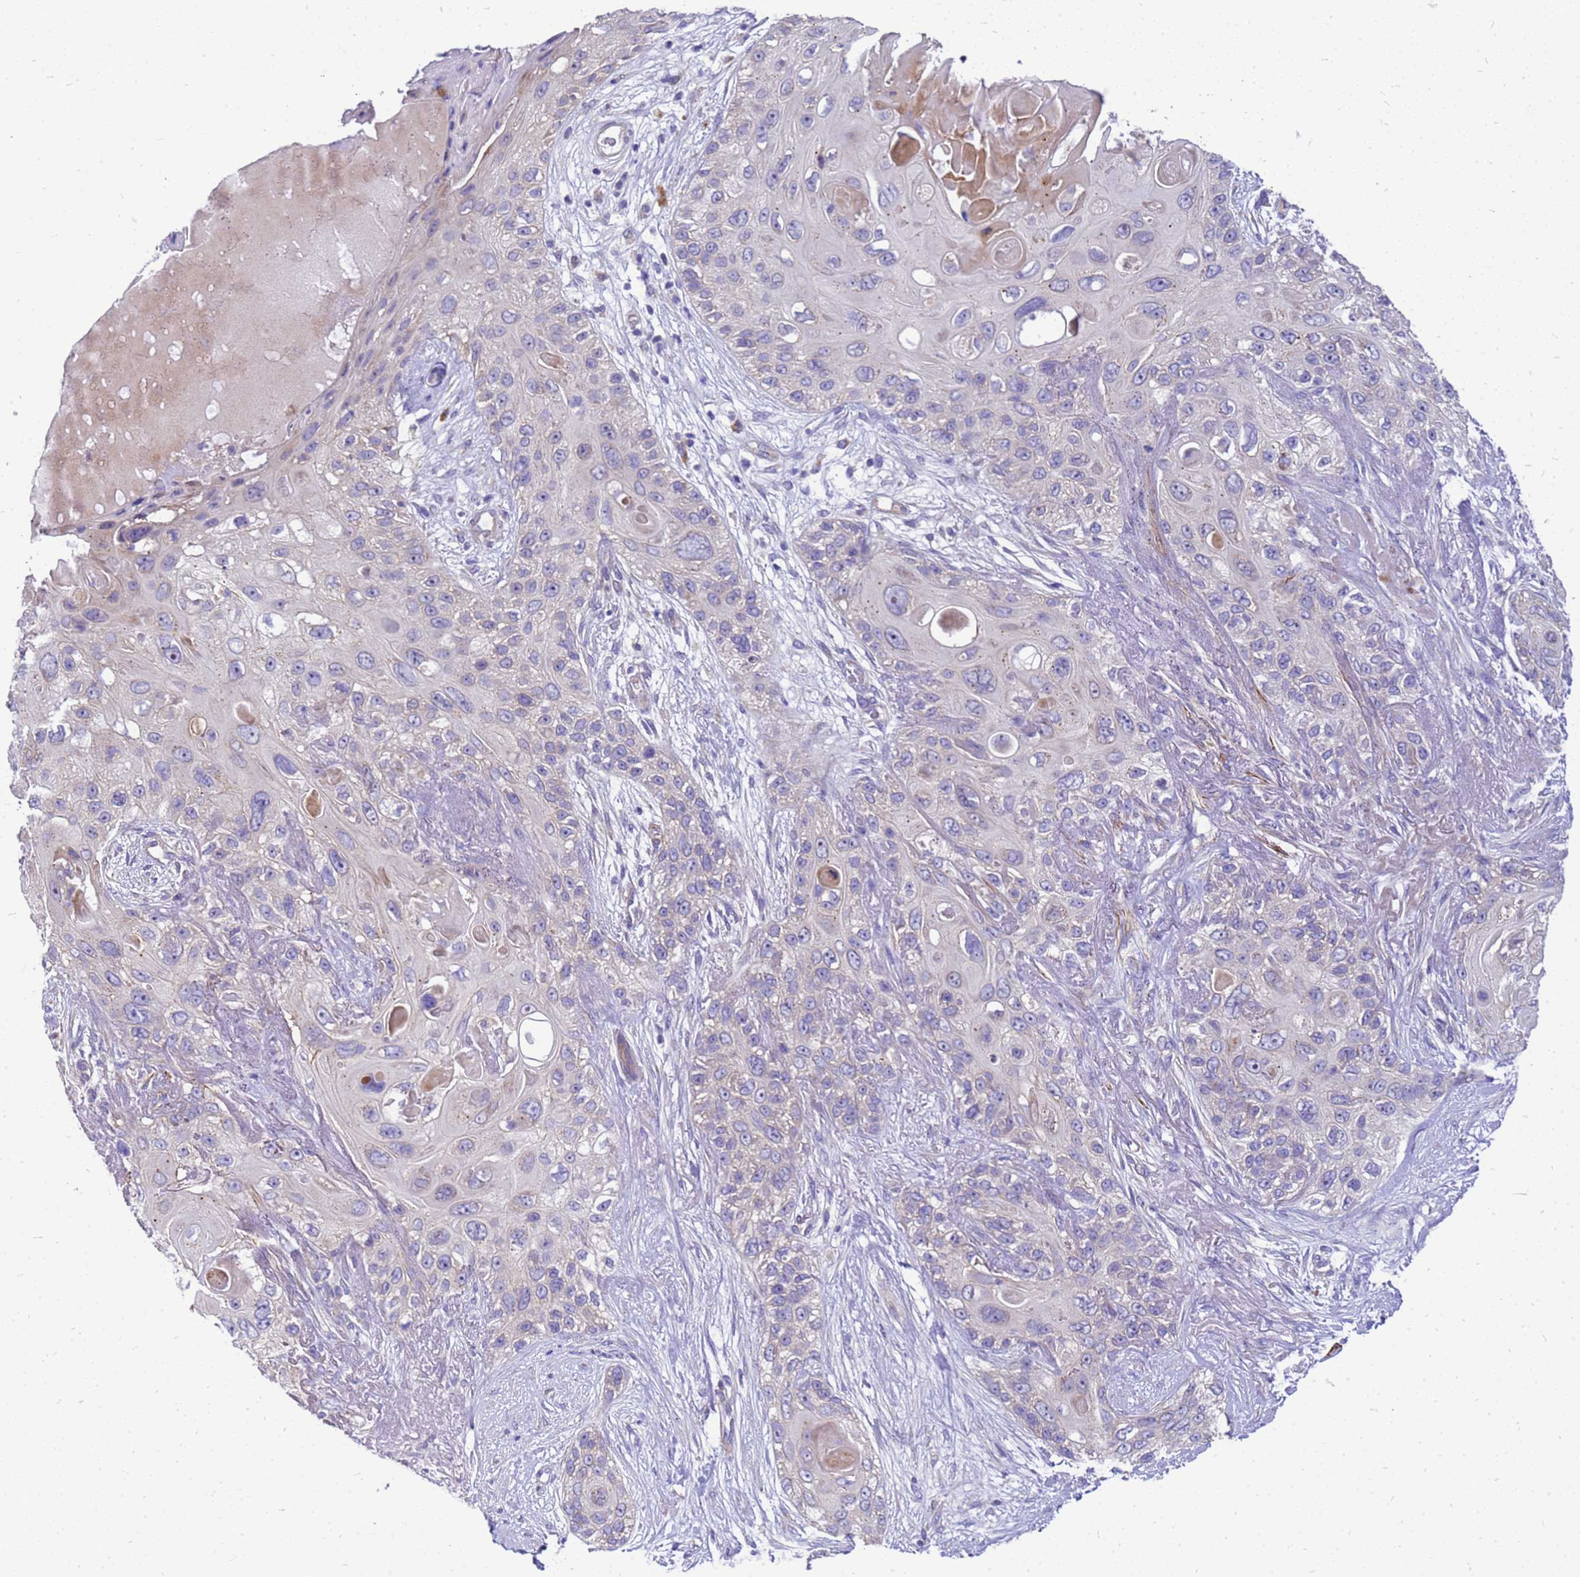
{"staining": {"intensity": "negative", "quantity": "none", "location": "none"}, "tissue": "skin cancer", "cell_type": "Tumor cells", "image_type": "cancer", "snomed": [{"axis": "morphology", "description": "Normal tissue, NOS"}, {"axis": "morphology", "description": "Squamous cell carcinoma, NOS"}, {"axis": "topography", "description": "Skin"}], "caption": "This photomicrograph is of skin cancer (squamous cell carcinoma) stained with IHC to label a protein in brown with the nuclei are counter-stained blue. There is no expression in tumor cells.", "gene": "POP7", "patient": {"sex": "male", "age": 72}}